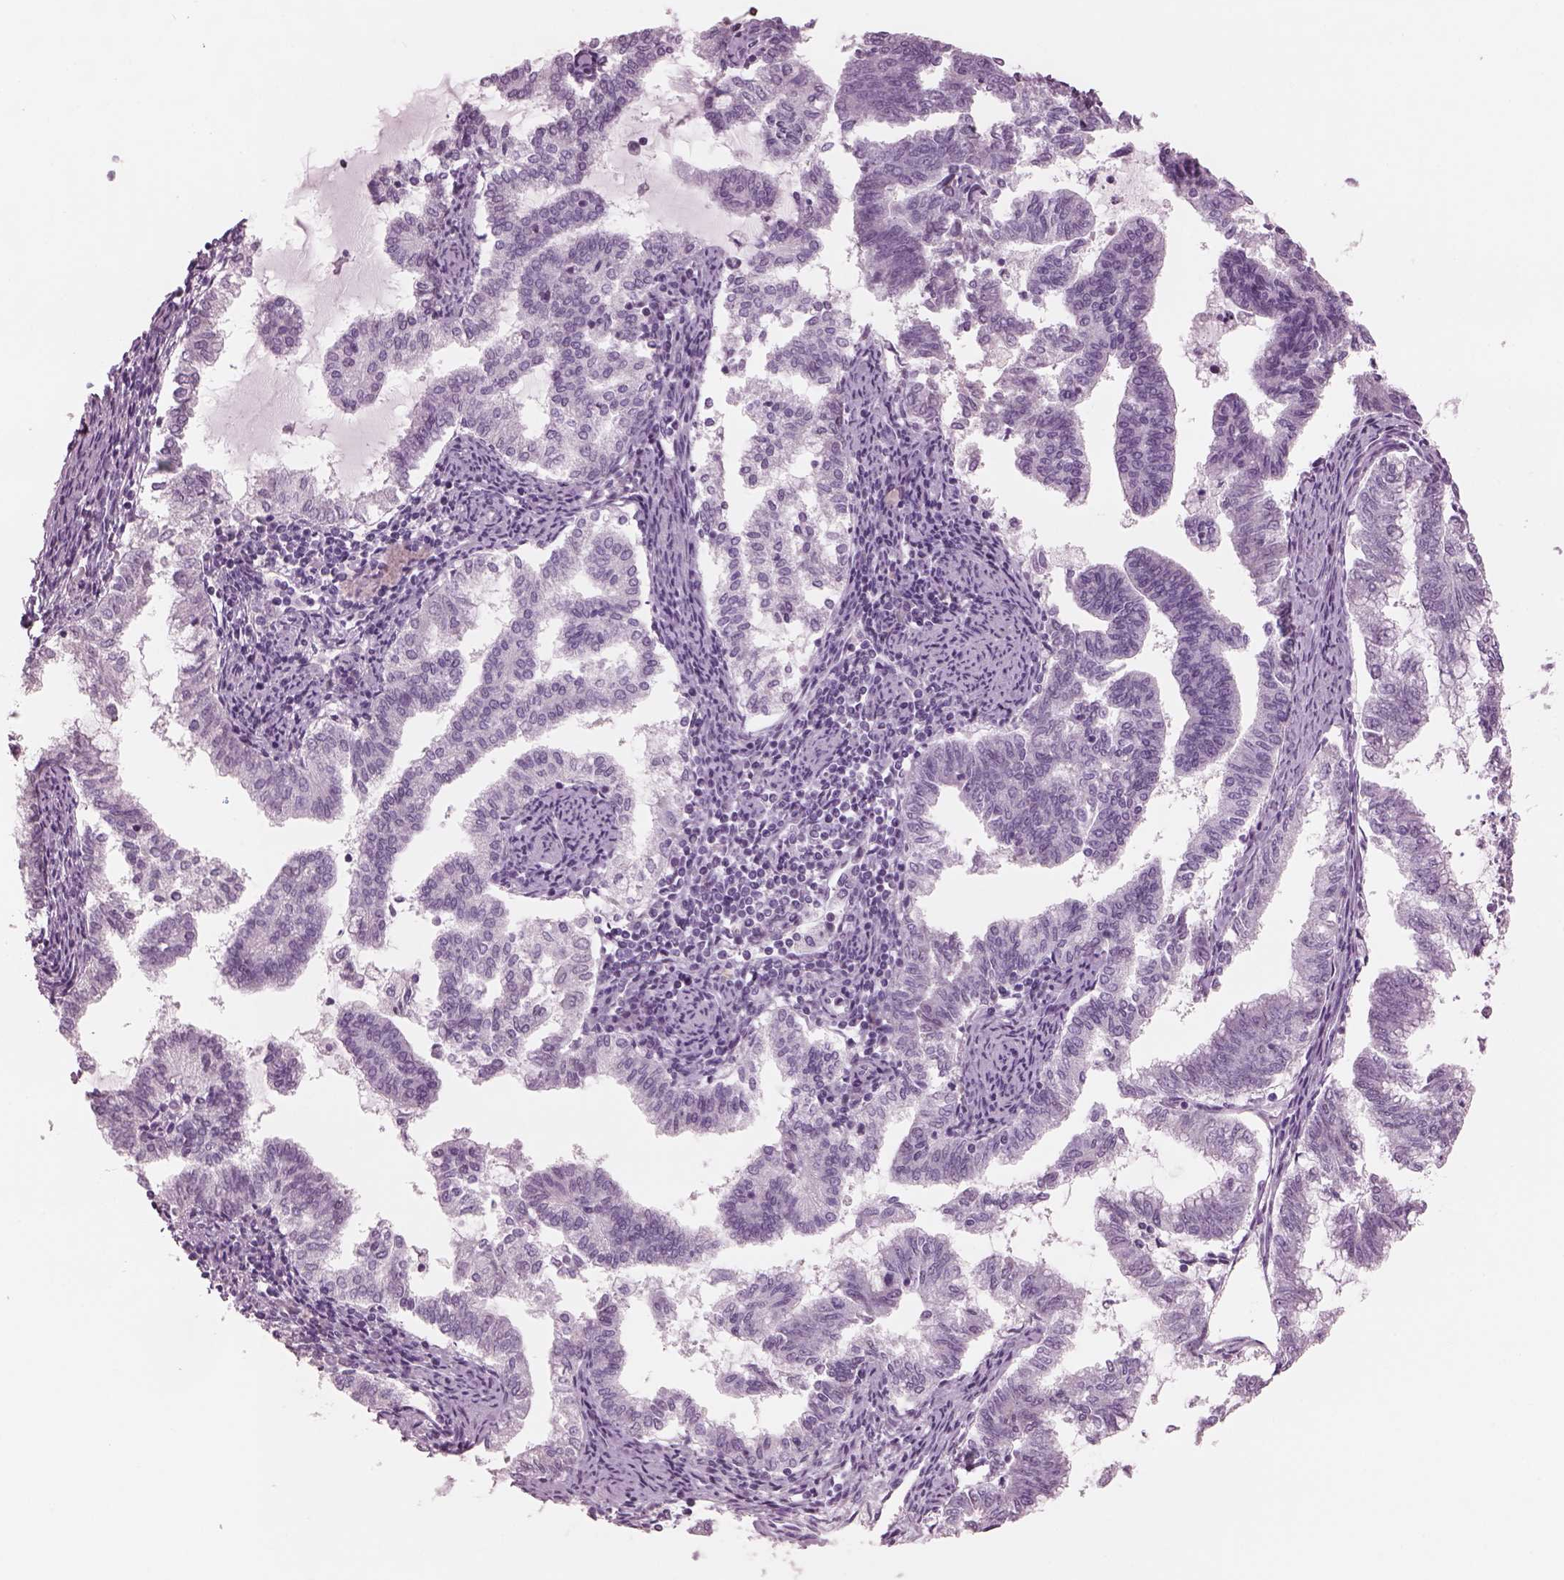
{"staining": {"intensity": "negative", "quantity": "none", "location": "none"}, "tissue": "endometrial cancer", "cell_type": "Tumor cells", "image_type": "cancer", "snomed": [{"axis": "morphology", "description": "Adenocarcinoma, NOS"}, {"axis": "topography", "description": "Endometrium"}], "caption": "Immunohistochemistry (IHC) micrograph of adenocarcinoma (endometrial) stained for a protein (brown), which exhibits no staining in tumor cells.", "gene": "PACRG", "patient": {"sex": "female", "age": 79}}